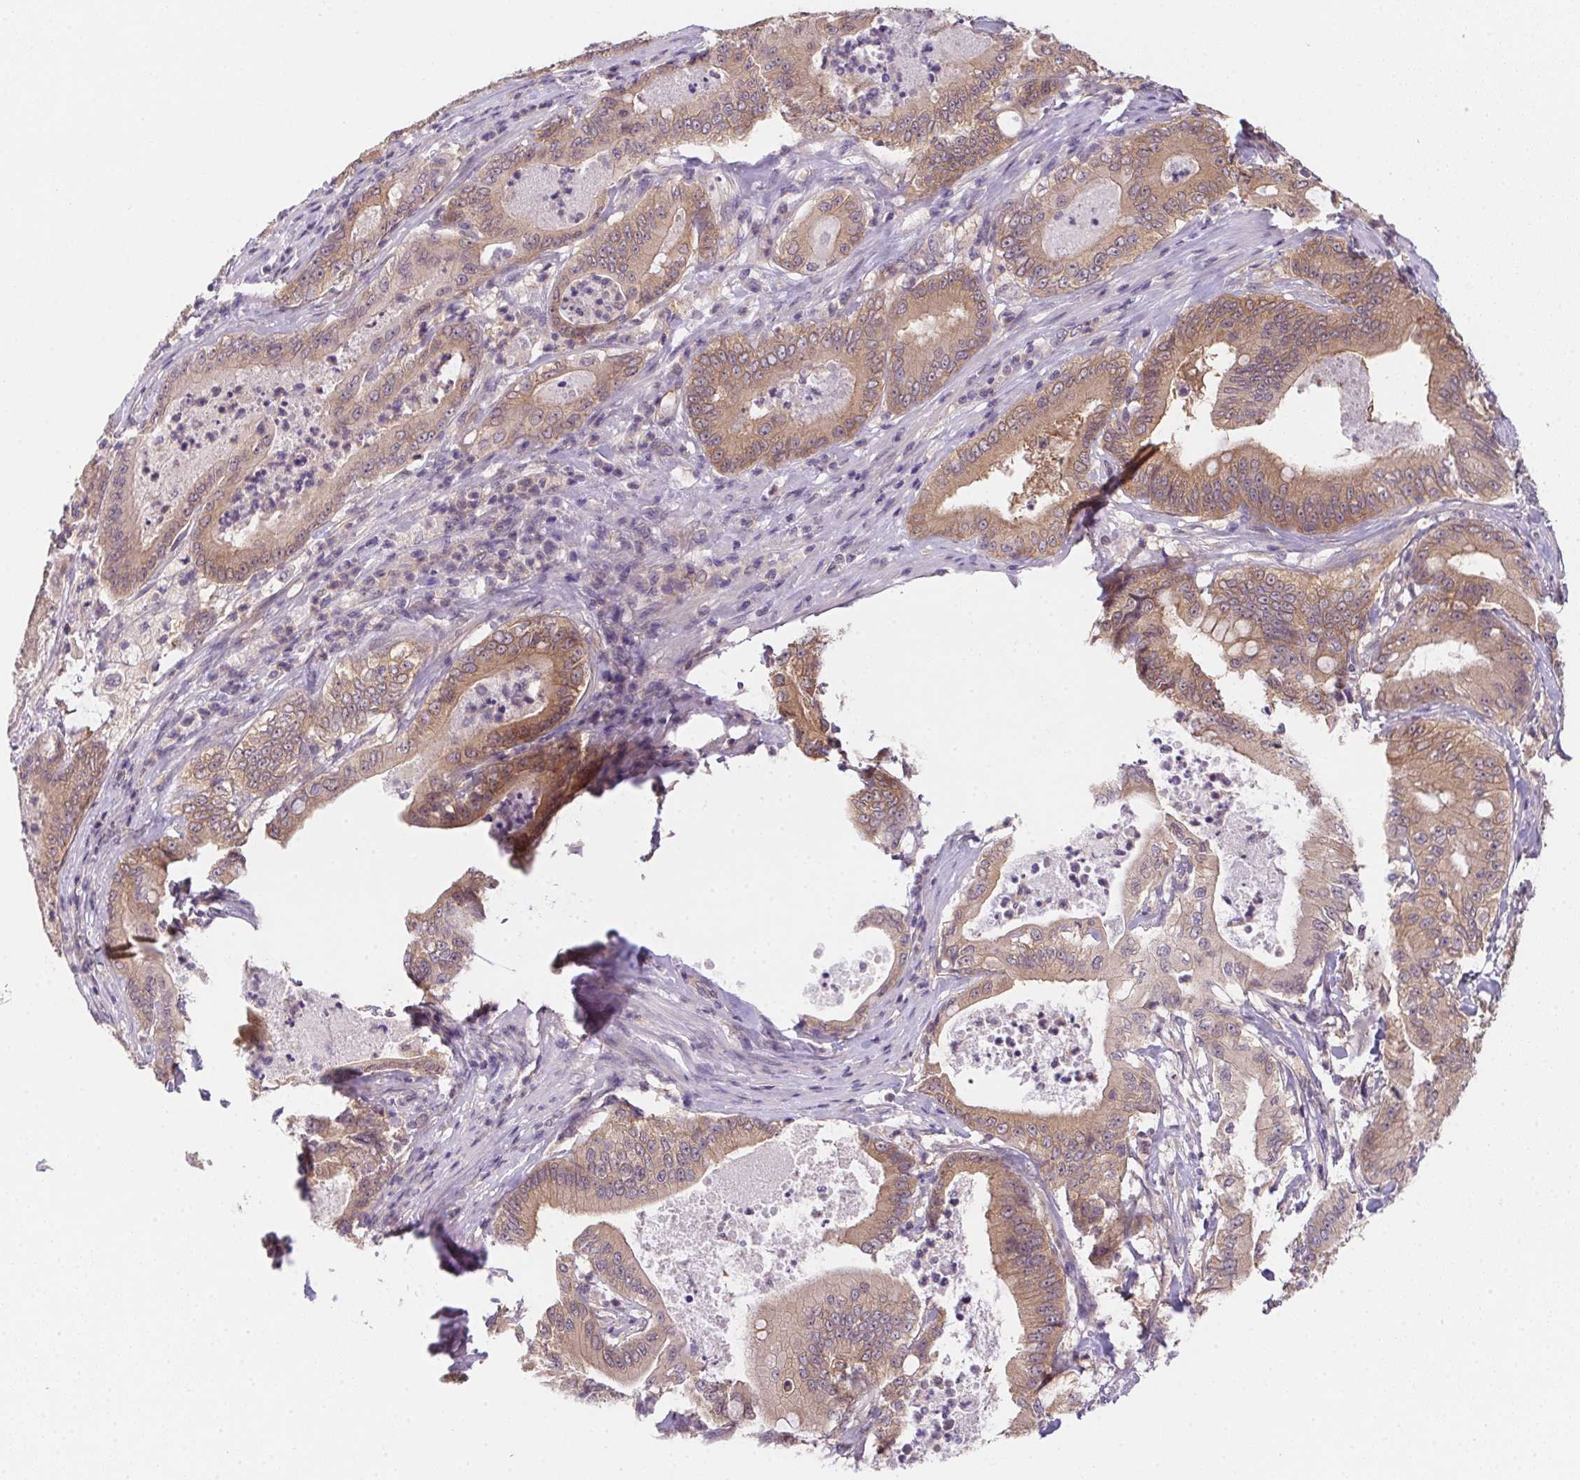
{"staining": {"intensity": "moderate", "quantity": "25%-75%", "location": "cytoplasmic/membranous"}, "tissue": "pancreatic cancer", "cell_type": "Tumor cells", "image_type": "cancer", "snomed": [{"axis": "morphology", "description": "Adenocarcinoma, NOS"}, {"axis": "topography", "description": "Pancreas"}], "caption": "A histopathology image of pancreatic adenocarcinoma stained for a protein displays moderate cytoplasmic/membranous brown staining in tumor cells.", "gene": "PRKAA1", "patient": {"sex": "male", "age": 71}}